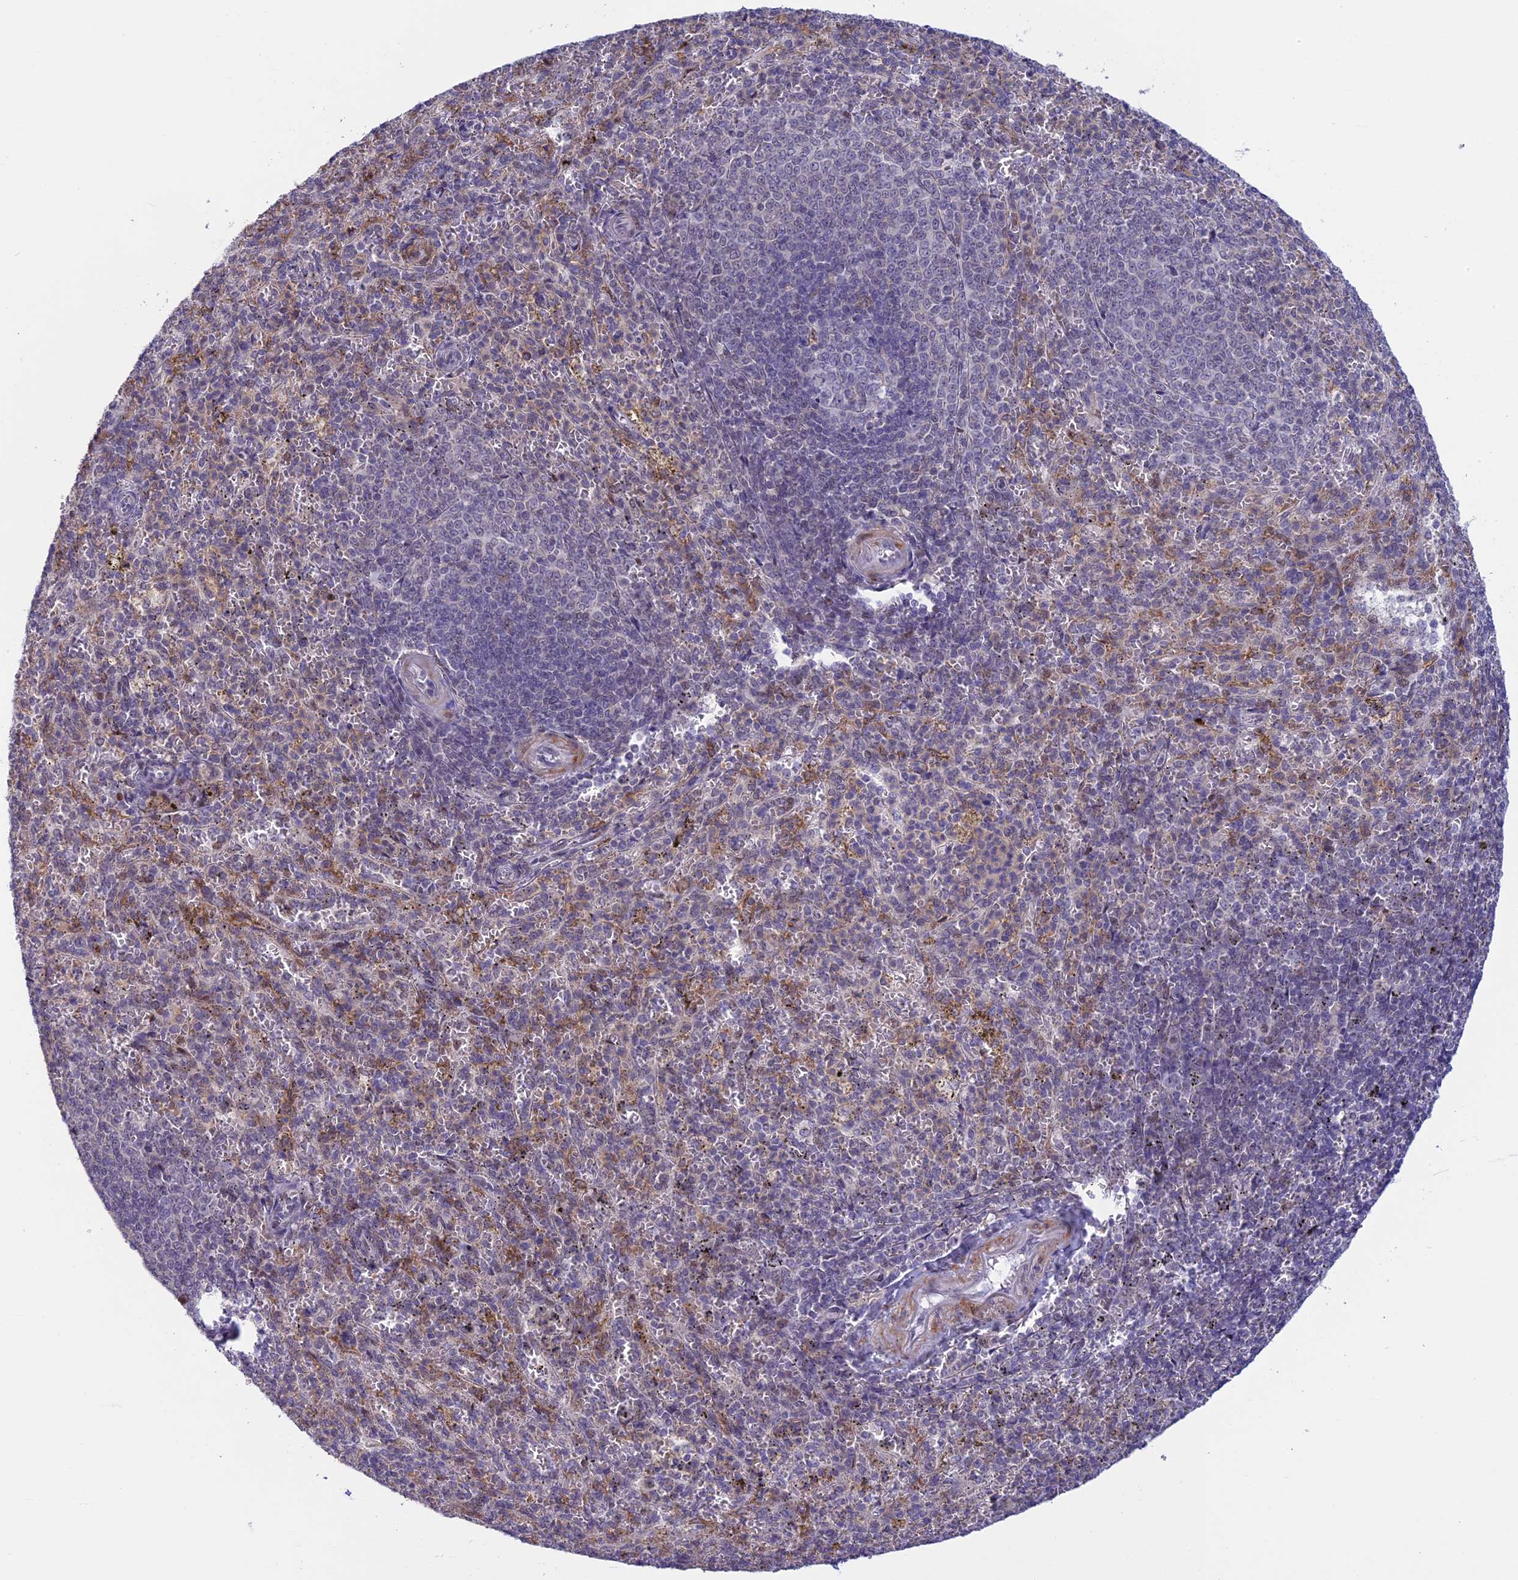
{"staining": {"intensity": "weak", "quantity": "<25%", "location": "nuclear"}, "tissue": "spleen", "cell_type": "Cells in red pulp", "image_type": "normal", "snomed": [{"axis": "morphology", "description": "Normal tissue, NOS"}, {"axis": "topography", "description": "Spleen"}], "caption": "Cells in red pulp show no significant staining in benign spleen.", "gene": "CORO2A", "patient": {"sex": "female", "age": 21}}